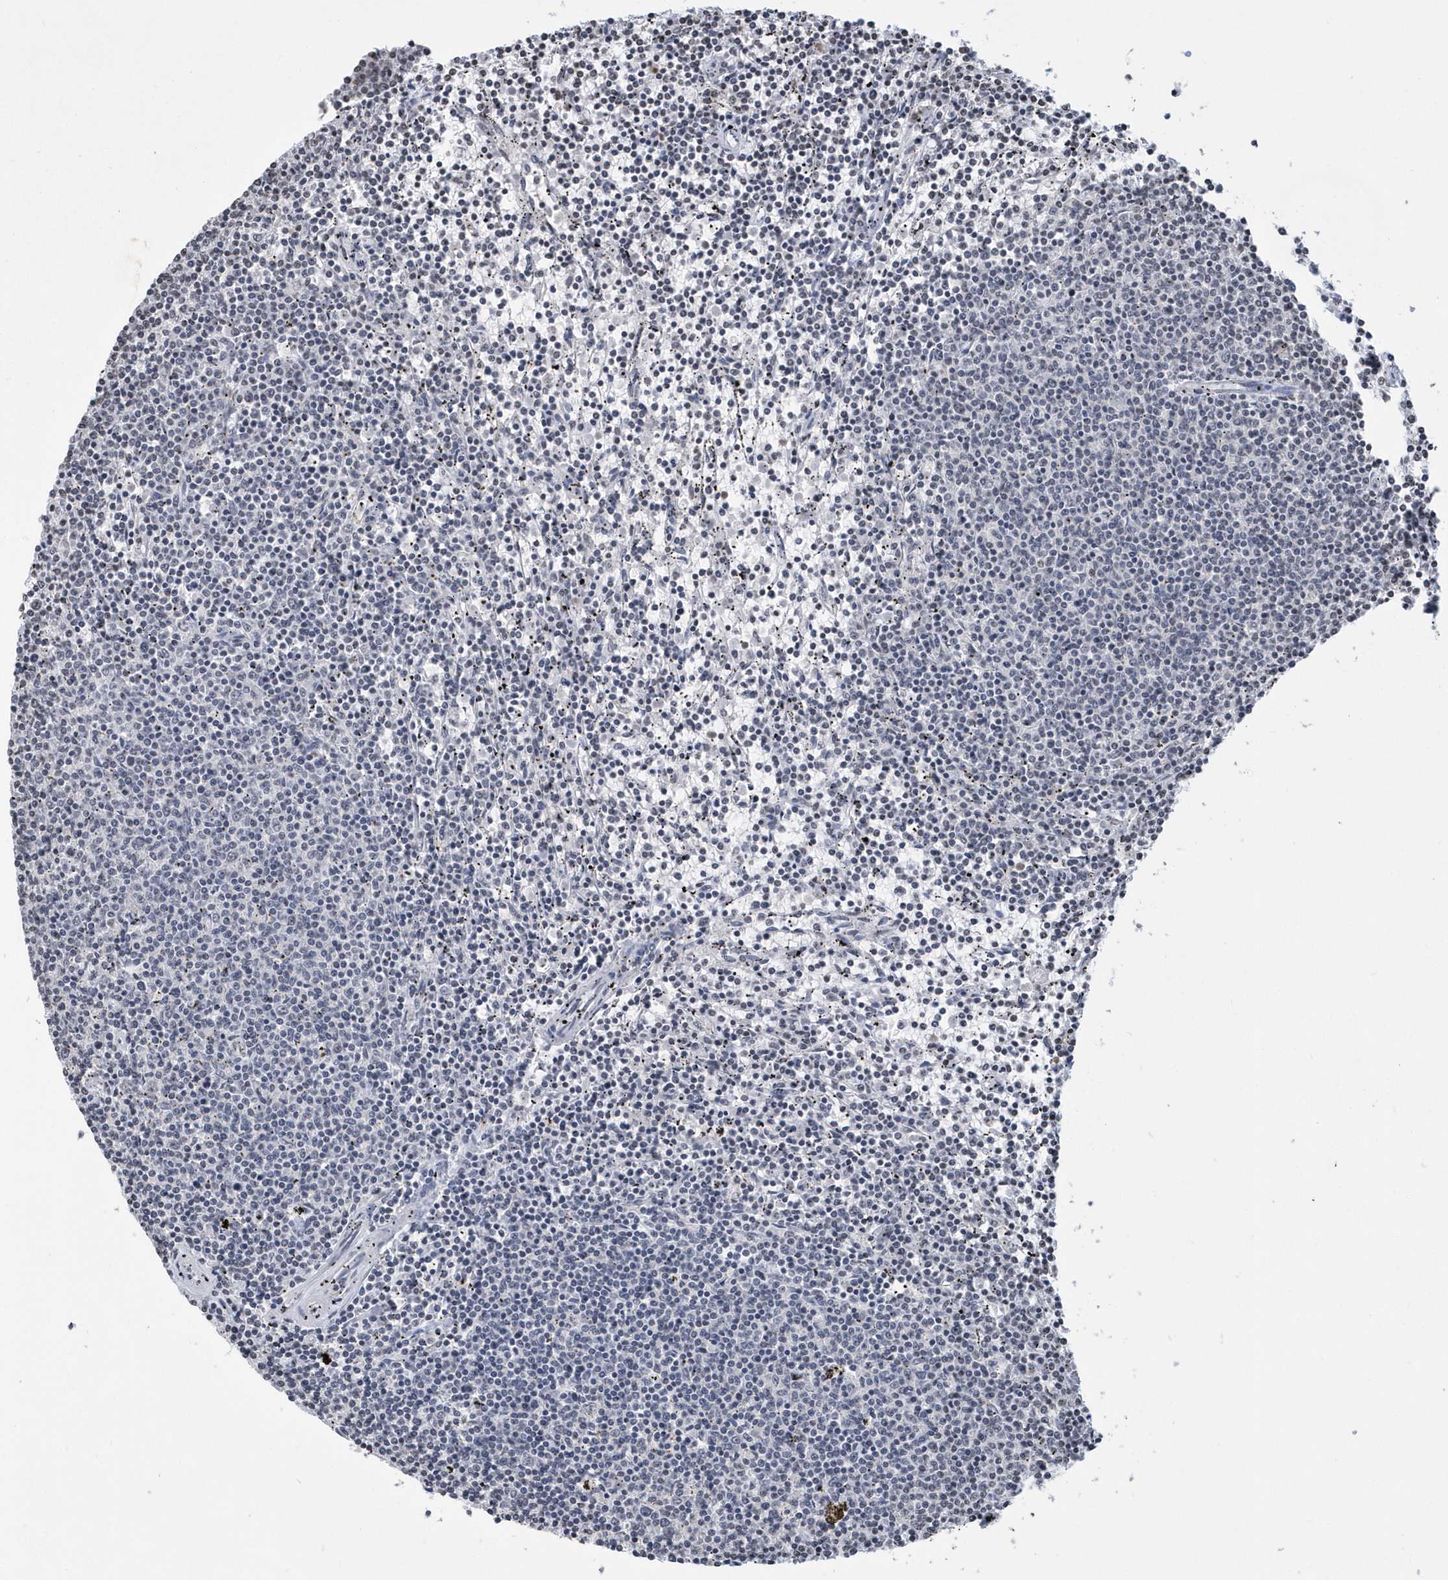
{"staining": {"intensity": "negative", "quantity": "none", "location": "none"}, "tissue": "lymphoma", "cell_type": "Tumor cells", "image_type": "cancer", "snomed": [{"axis": "morphology", "description": "Malignant lymphoma, non-Hodgkin's type, Low grade"}, {"axis": "topography", "description": "Spleen"}], "caption": "Human low-grade malignant lymphoma, non-Hodgkin's type stained for a protein using IHC displays no expression in tumor cells.", "gene": "VWA5B2", "patient": {"sex": "female", "age": 50}}